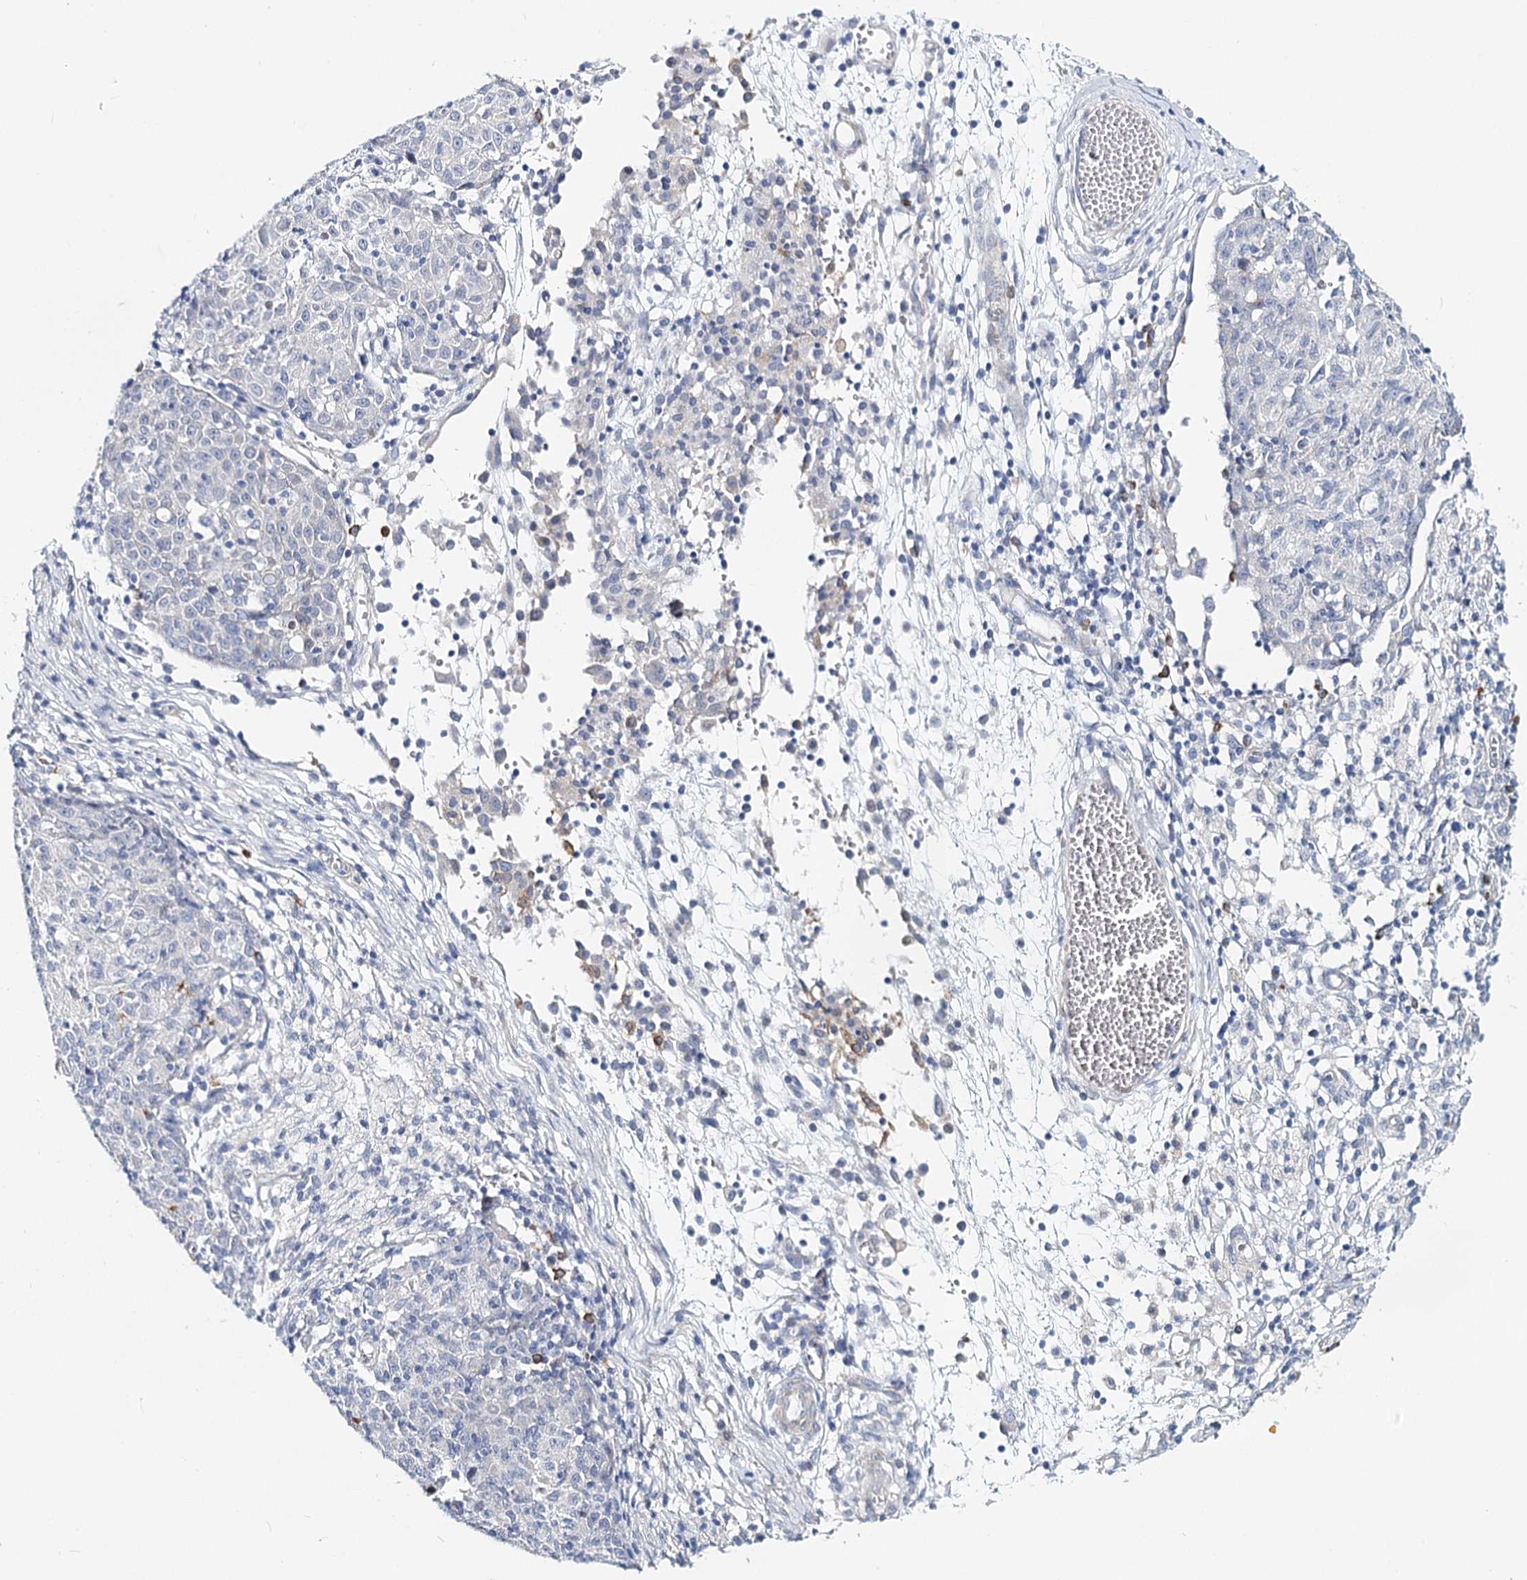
{"staining": {"intensity": "negative", "quantity": "none", "location": "none"}, "tissue": "ovarian cancer", "cell_type": "Tumor cells", "image_type": "cancer", "snomed": [{"axis": "morphology", "description": "Carcinoma, endometroid"}, {"axis": "topography", "description": "Ovary"}], "caption": "A histopathology image of ovarian endometroid carcinoma stained for a protein demonstrates no brown staining in tumor cells. (Immunohistochemistry, brightfield microscopy, high magnification).", "gene": "TEX12", "patient": {"sex": "female", "age": 42}}